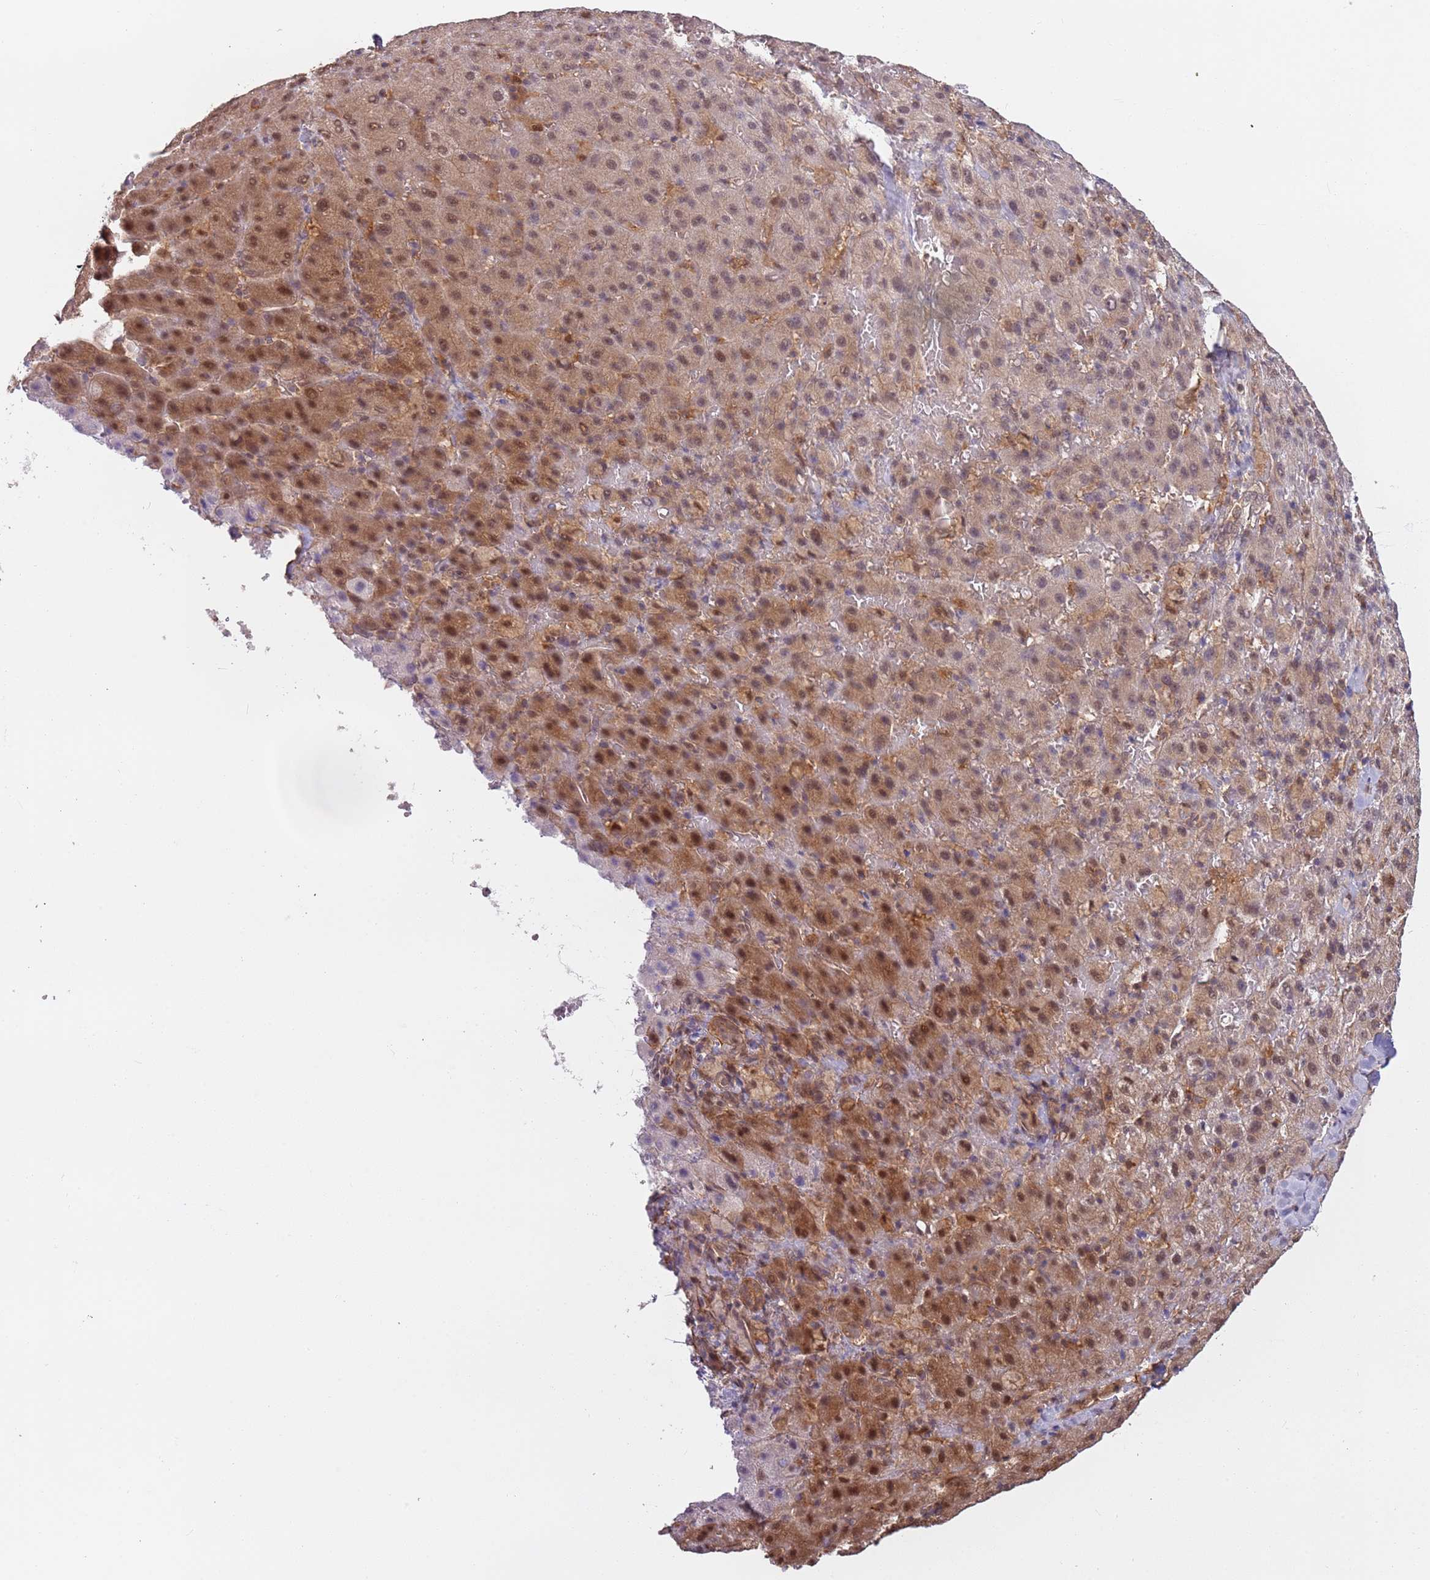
{"staining": {"intensity": "moderate", "quantity": "25%-75%", "location": "cytoplasmic/membranous,nuclear"}, "tissue": "liver cancer", "cell_type": "Tumor cells", "image_type": "cancer", "snomed": [{"axis": "morphology", "description": "Carcinoma, Hepatocellular, NOS"}, {"axis": "topography", "description": "Liver"}], "caption": "Immunohistochemical staining of liver cancer exhibits medium levels of moderate cytoplasmic/membranous and nuclear protein positivity in approximately 25%-75% of tumor cells.", "gene": "PGLS", "patient": {"sex": "female", "age": 58}}